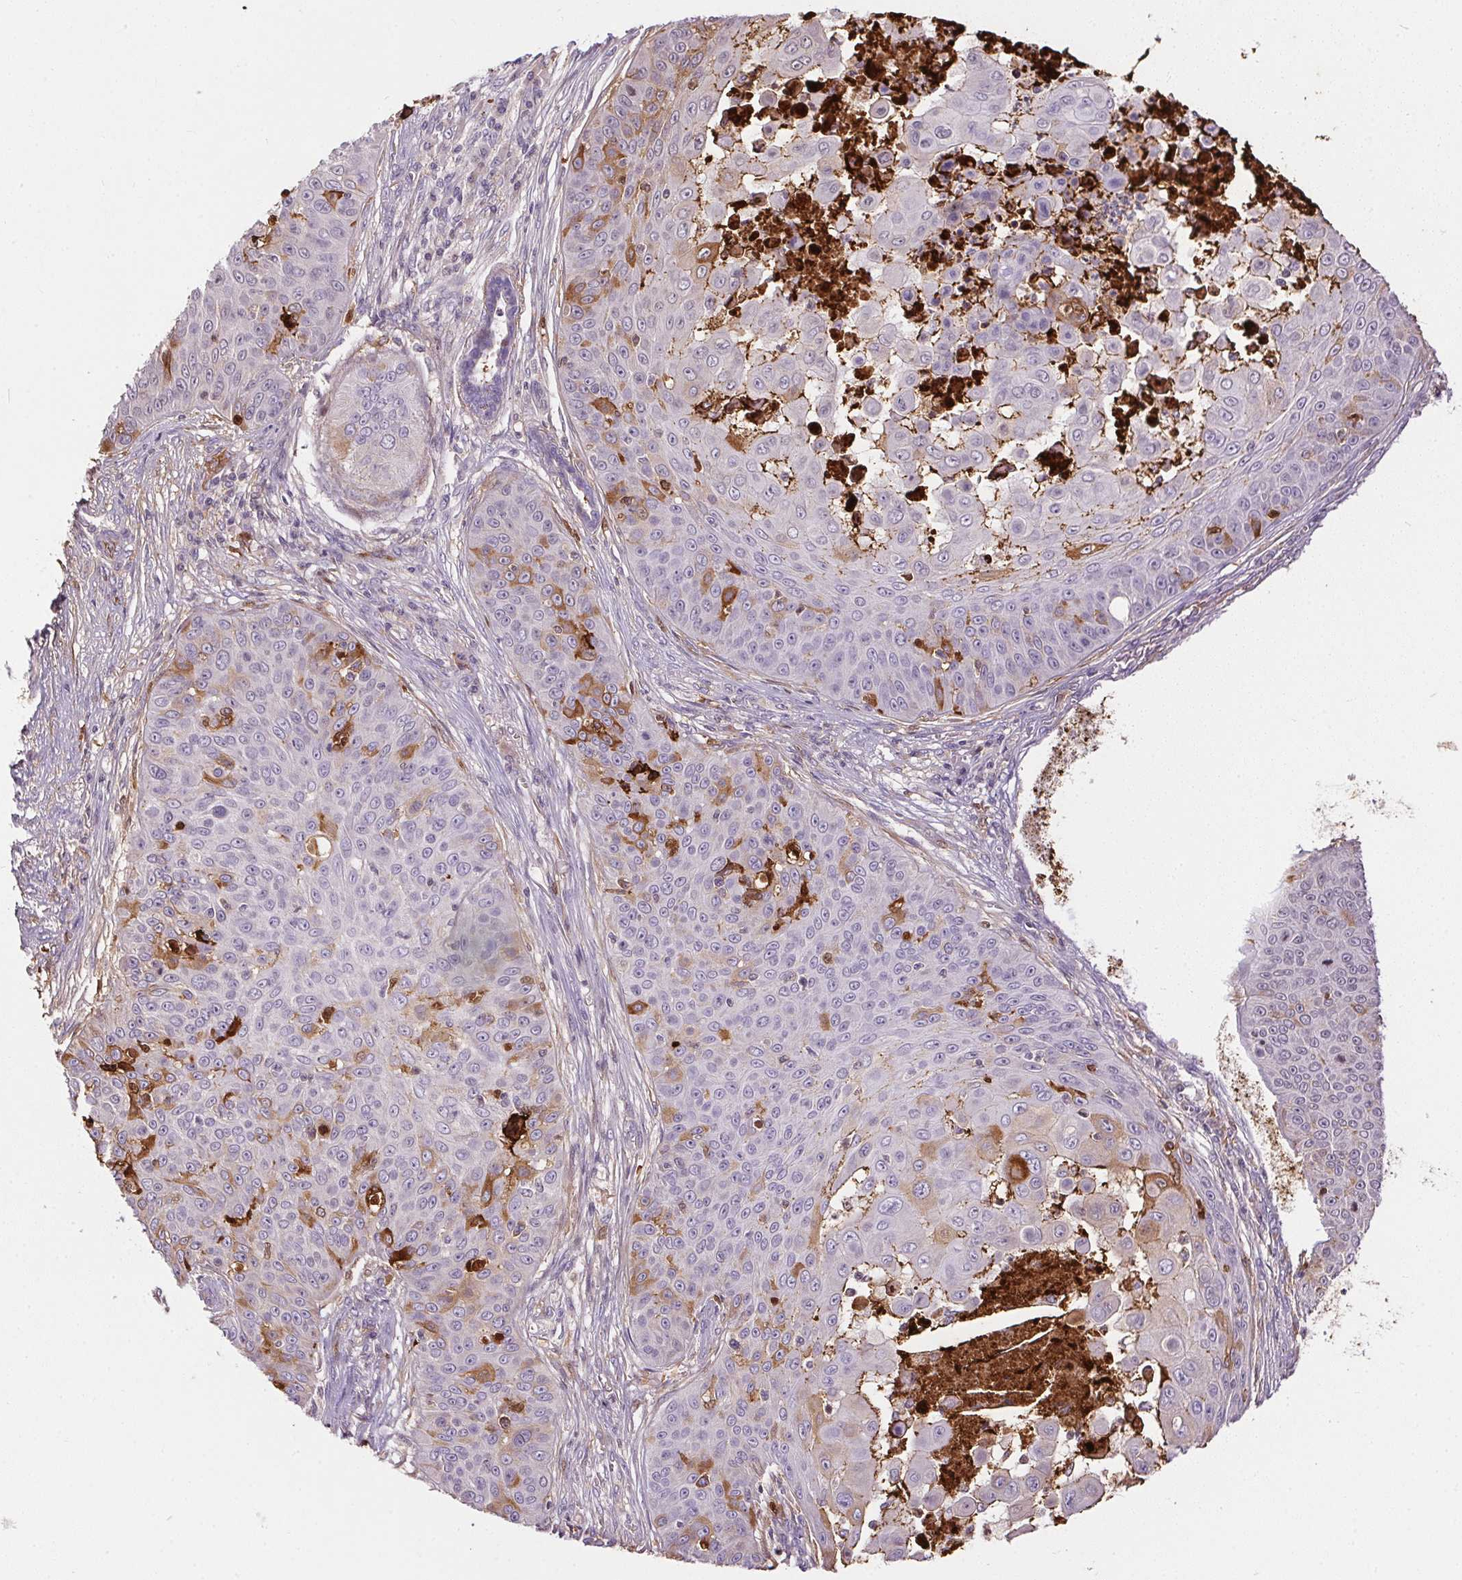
{"staining": {"intensity": "moderate", "quantity": "<25%", "location": "cytoplasmic/membranous,nuclear"}, "tissue": "skin cancer", "cell_type": "Tumor cells", "image_type": "cancer", "snomed": [{"axis": "morphology", "description": "Squamous cell carcinoma, NOS"}, {"axis": "topography", "description": "Skin"}], "caption": "About <25% of tumor cells in squamous cell carcinoma (skin) demonstrate moderate cytoplasmic/membranous and nuclear protein expression as visualized by brown immunohistochemical staining.", "gene": "ORM1", "patient": {"sex": "male", "age": 82}}